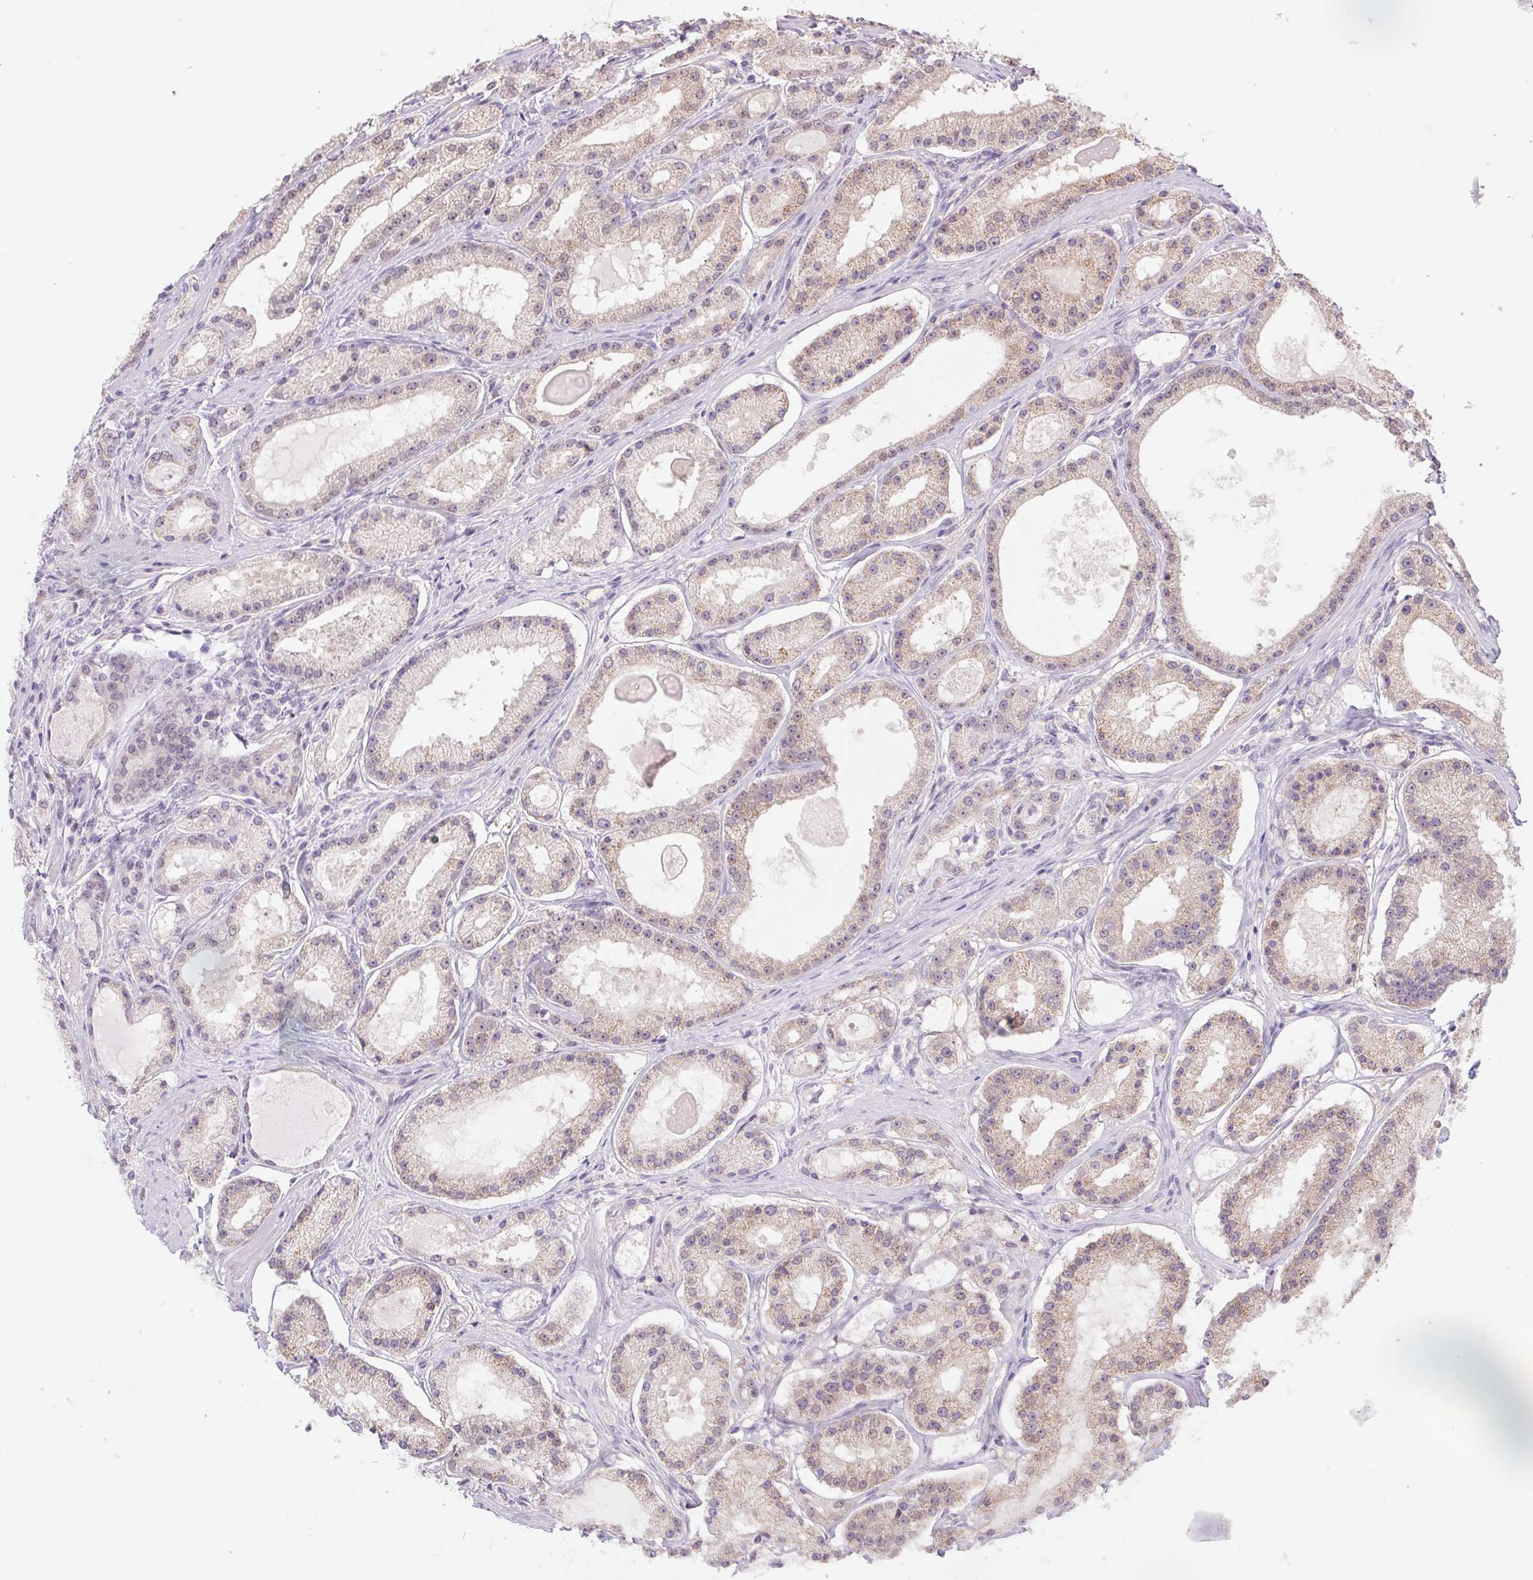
{"staining": {"intensity": "weak", "quantity": "<25%", "location": "cytoplasmic/membranous"}, "tissue": "prostate cancer", "cell_type": "Tumor cells", "image_type": "cancer", "snomed": [{"axis": "morphology", "description": "Adenocarcinoma, Low grade"}, {"axis": "topography", "description": "Prostate"}], "caption": "Immunohistochemistry (IHC) micrograph of neoplastic tissue: human prostate low-grade adenocarcinoma stained with DAB (3,3'-diaminobenzidine) reveals no significant protein expression in tumor cells.", "gene": "RRM1", "patient": {"sex": "male", "age": 57}}